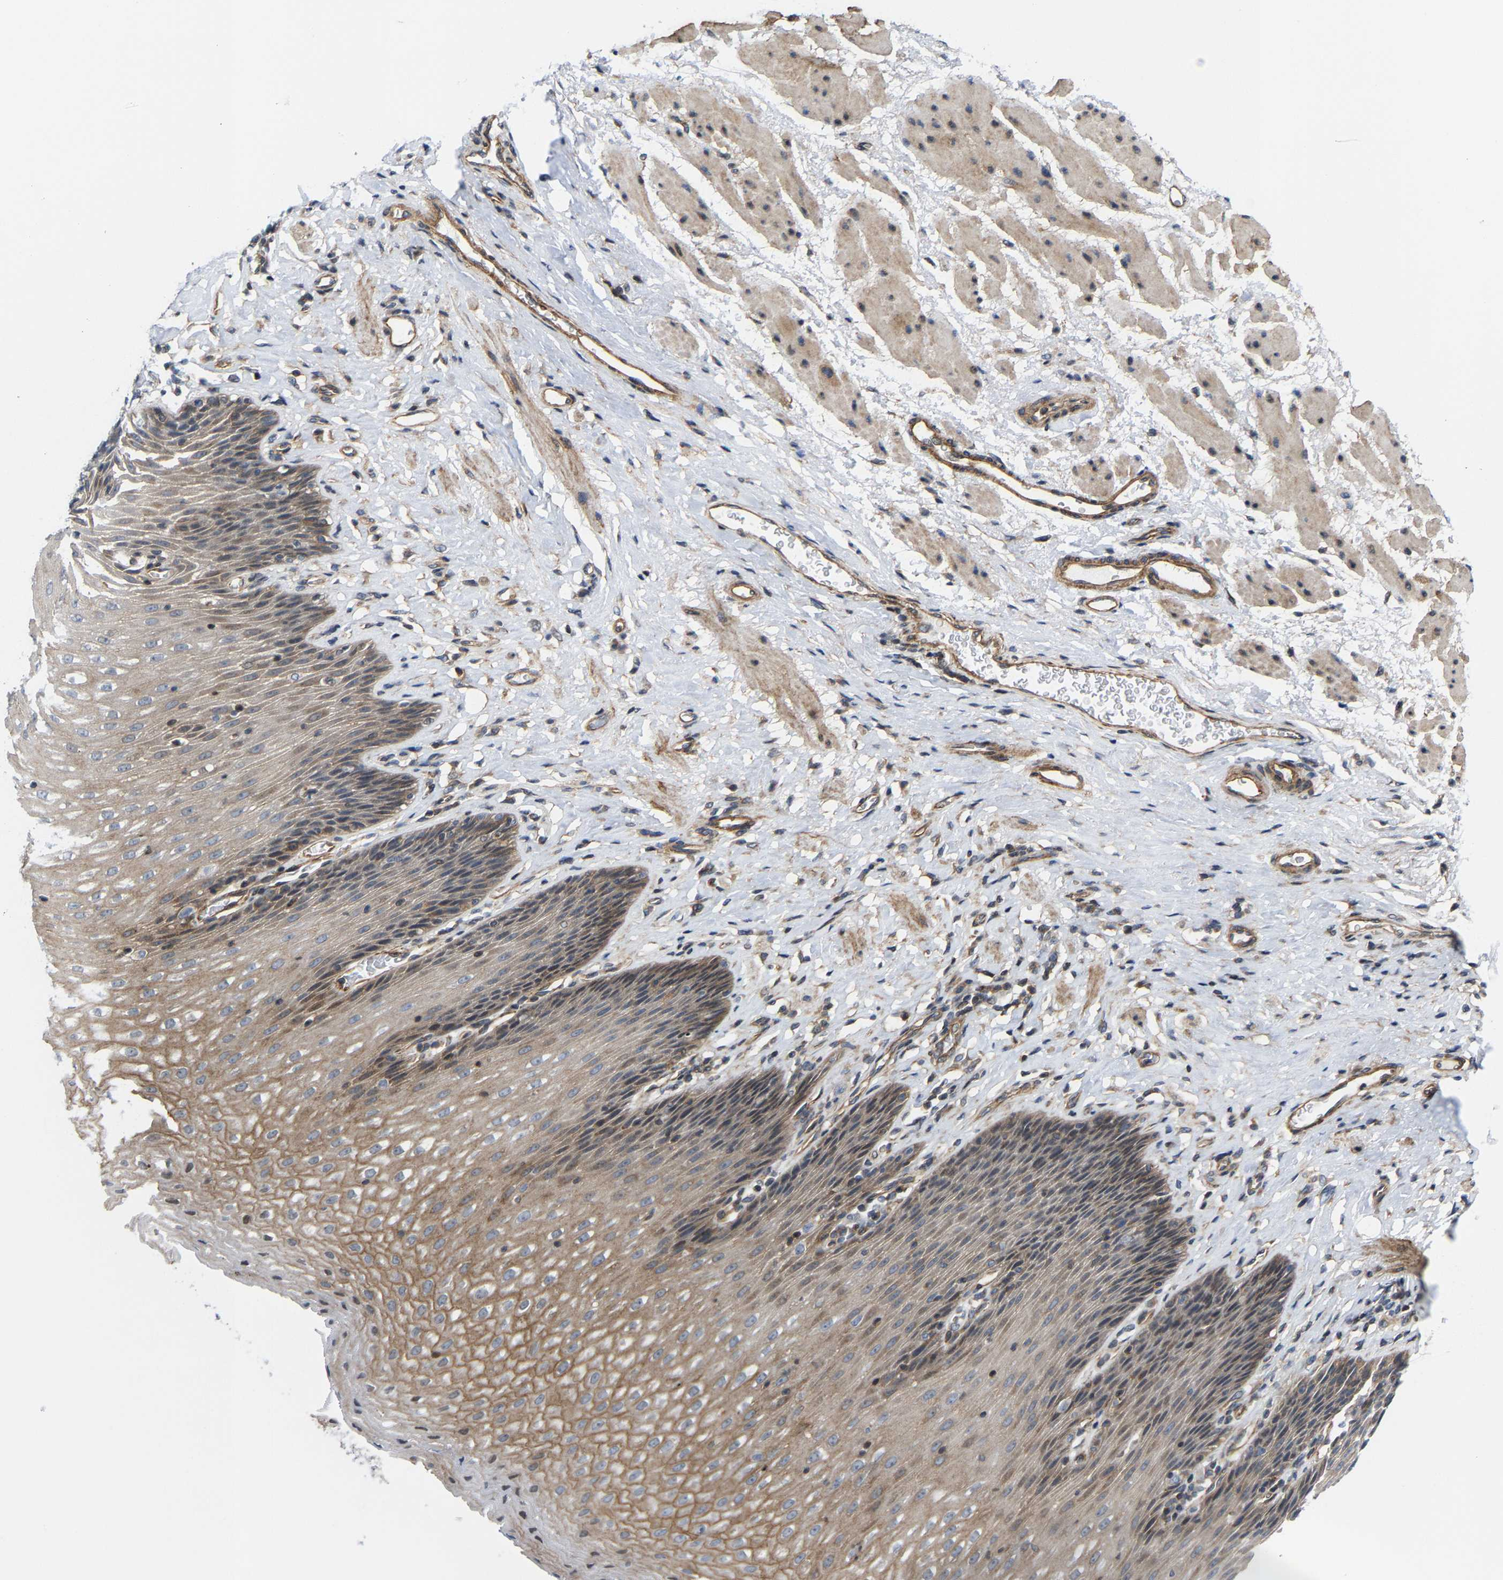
{"staining": {"intensity": "moderate", "quantity": ">75%", "location": "cytoplasmic/membranous"}, "tissue": "esophagus", "cell_type": "Squamous epithelial cells", "image_type": "normal", "snomed": [{"axis": "morphology", "description": "Normal tissue, NOS"}, {"axis": "topography", "description": "Esophagus"}], "caption": "This histopathology image displays IHC staining of normal human esophagus, with medium moderate cytoplasmic/membranous staining in approximately >75% of squamous epithelial cells.", "gene": "TGFB1I1", "patient": {"sex": "female", "age": 61}}